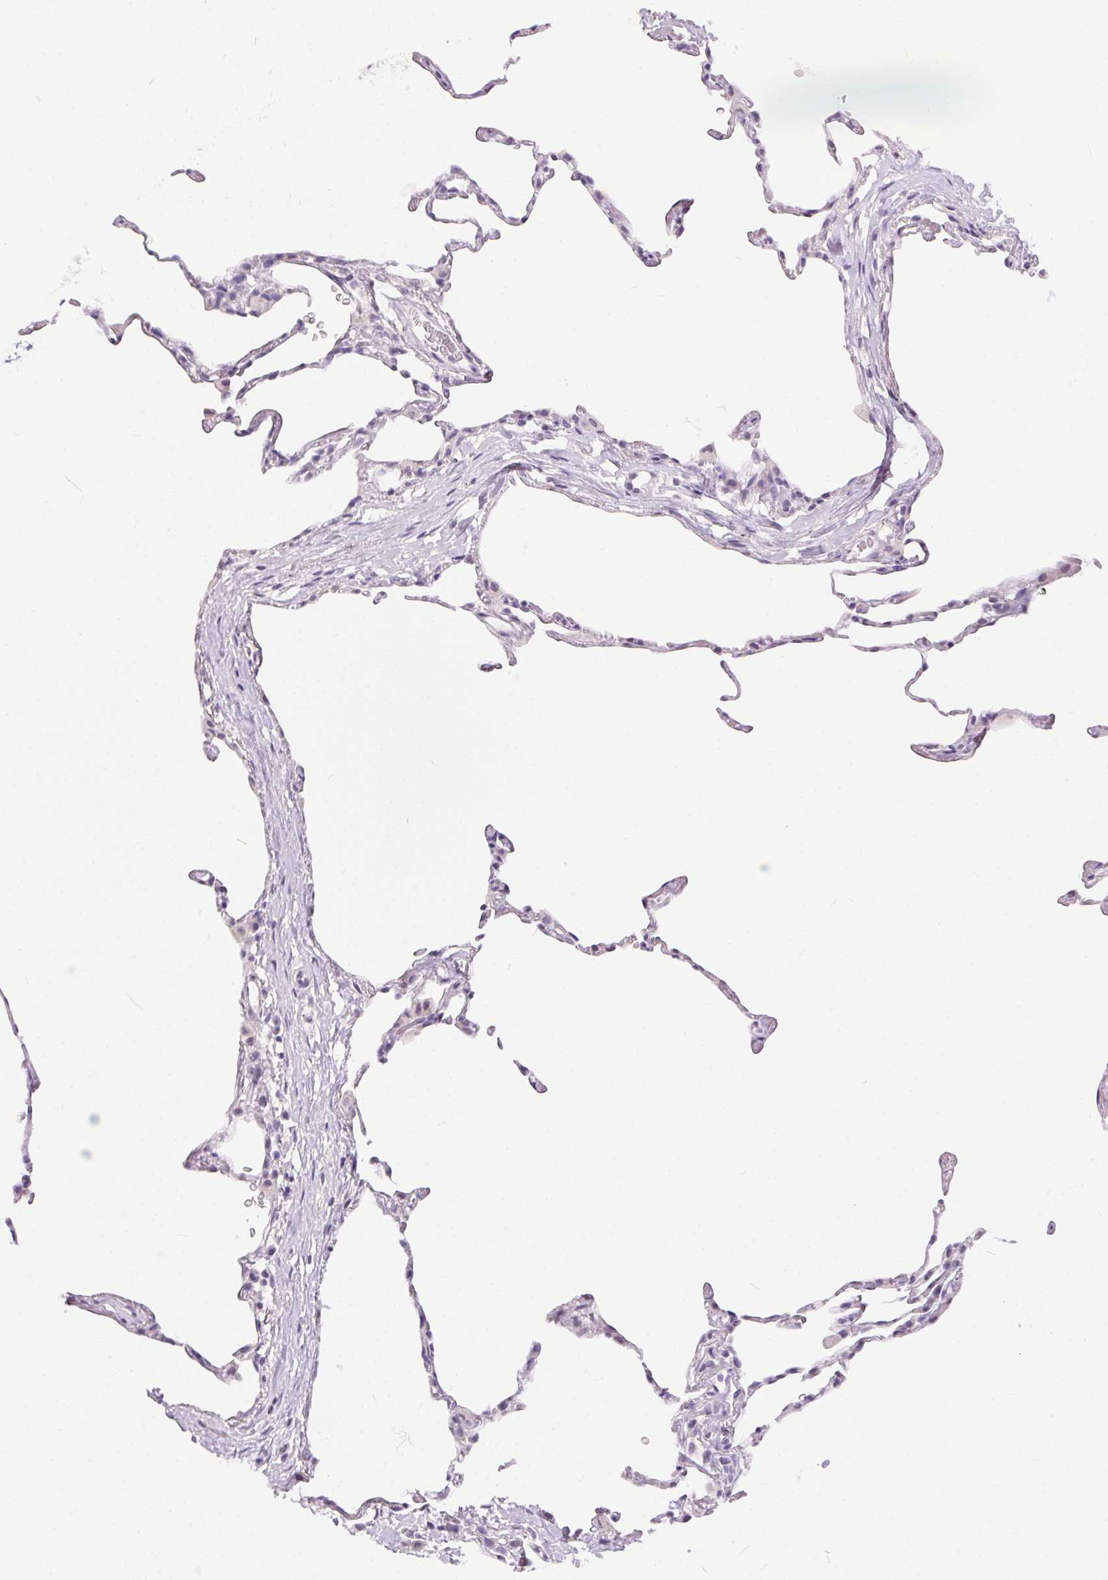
{"staining": {"intensity": "negative", "quantity": "none", "location": "none"}, "tissue": "lung", "cell_type": "Alveolar cells", "image_type": "normal", "snomed": [{"axis": "morphology", "description": "Normal tissue, NOS"}, {"axis": "topography", "description": "Lung"}], "caption": "Immunohistochemical staining of benign lung shows no significant staining in alveolar cells.", "gene": "GBP6", "patient": {"sex": "female", "age": 57}}